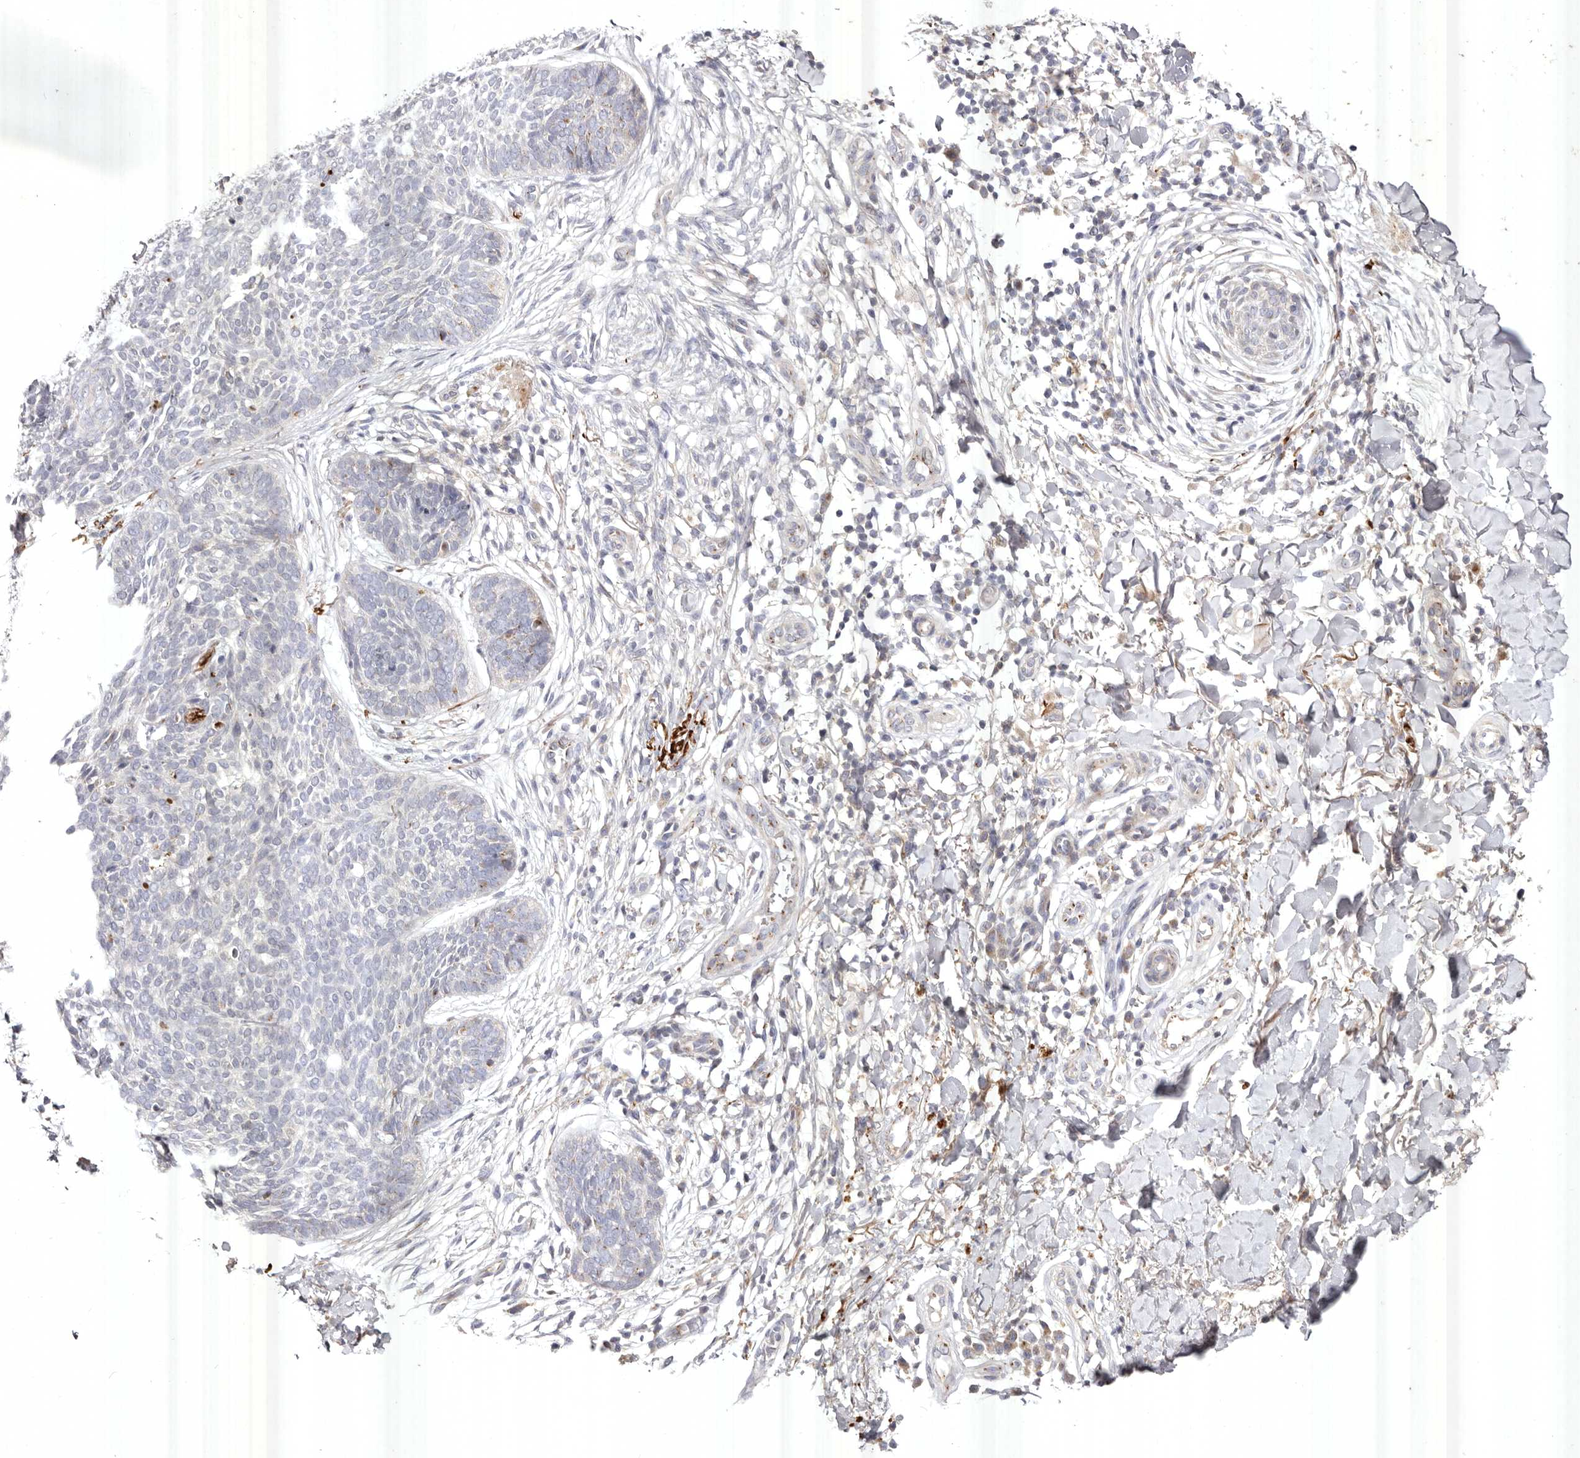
{"staining": {"intensity": "negative", "quantity": "none", "location": "none"}, "tissue": "skin cancer", "cell_type": "Tumor cells", "image_type": "cancer", "snomed": [{"axis": "morphology", "description": "Basal cell carcinoma"}, {"axis": "topography", "description": "Skin"}], "caption": "Immunohistochemical staining of basal cell carcinoma (skin) shows no significant staining in tumor cells.", "gene": "USP24", "patient": {"sex": "female", "age": 64}}